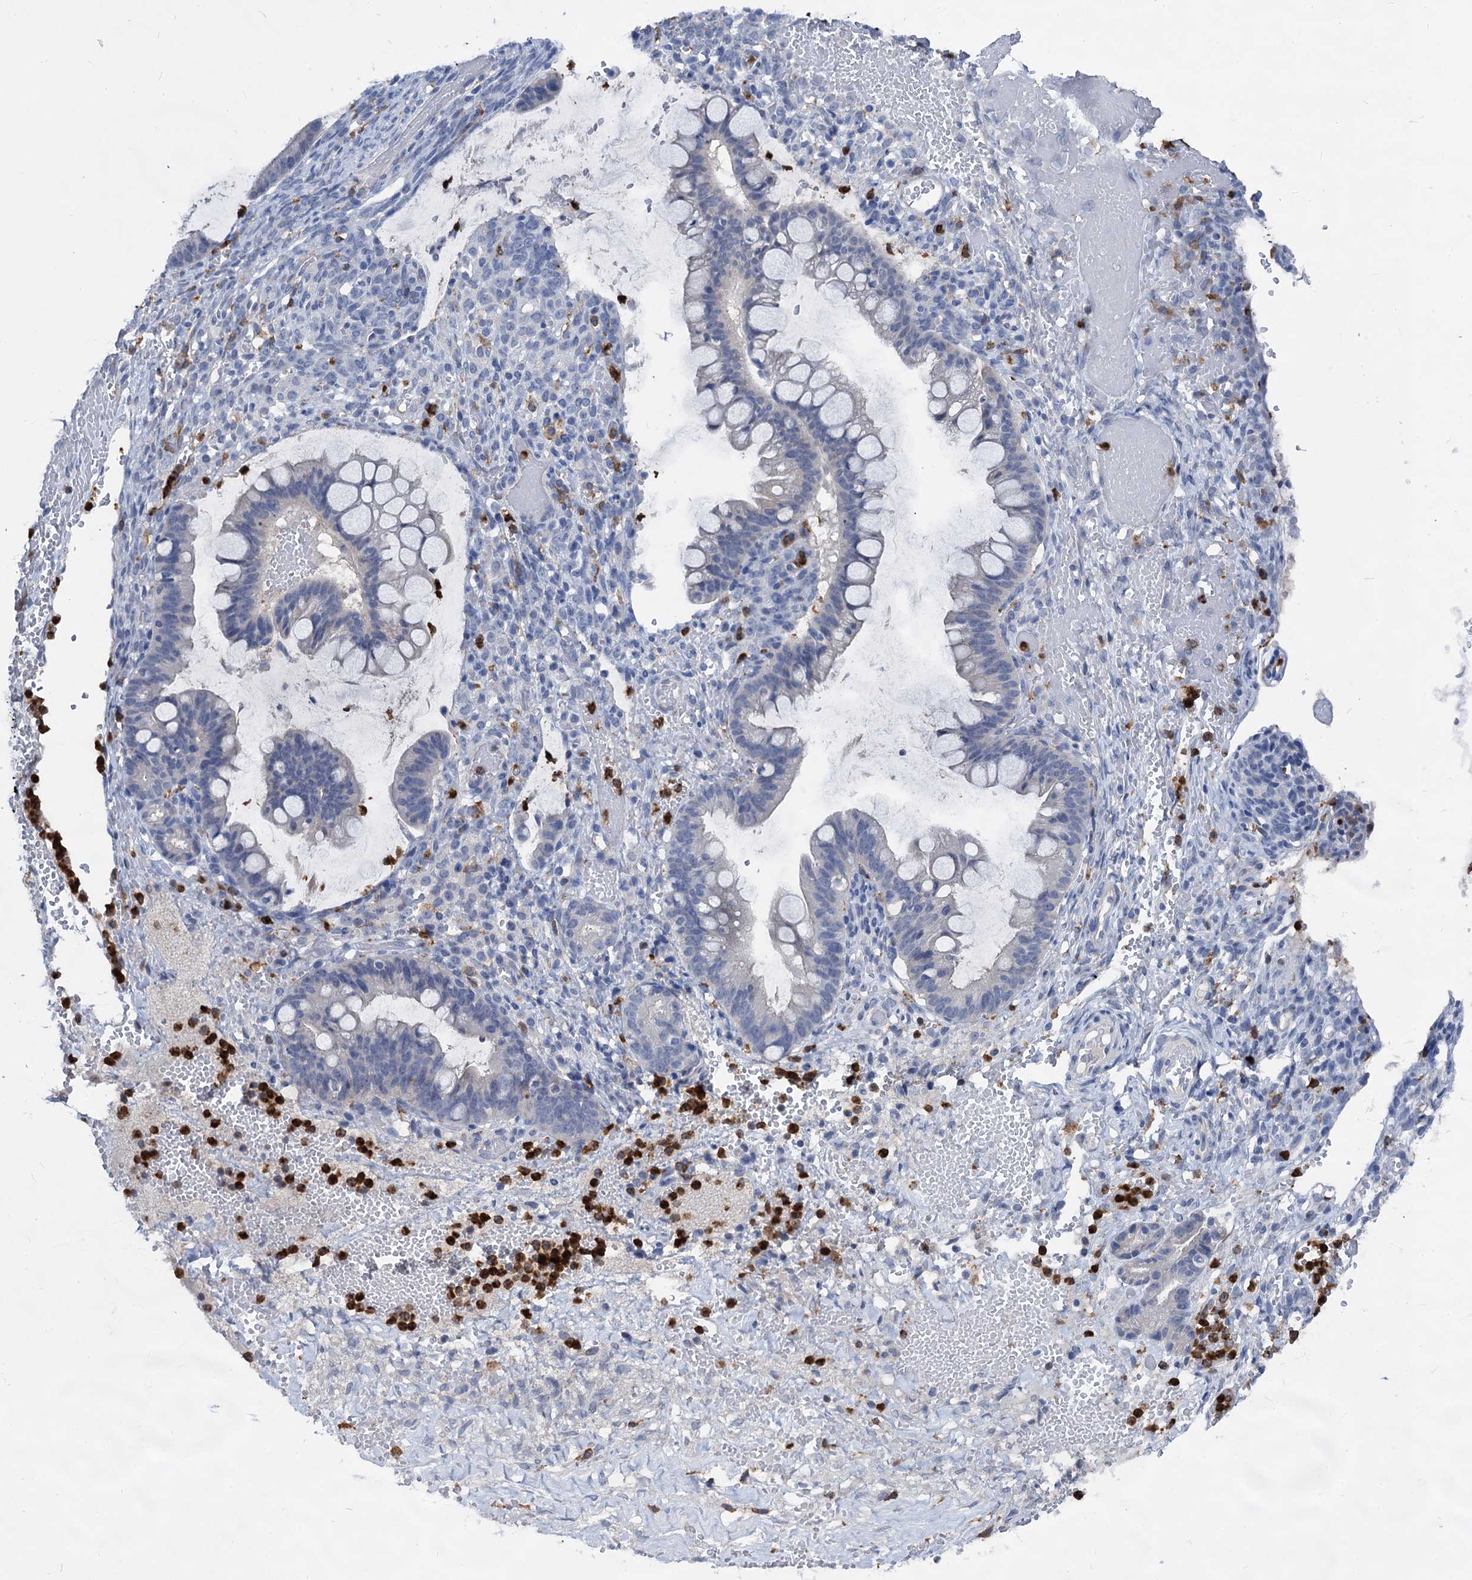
{"staining": {"intensity": "negative", "quantity": "none", "location": "none"}, "tissue": "ovarian cancer", "cell_type": "Tumor cells", "image_type": "cancer", "snomed": [{"axis": "morphology", "description": "Cystadenocarcinoma, mucinous, NOS"}, {"axis": "topography", "description": "Ovary"}], "caption": "Tumor cells show no significant positivity in ovarian cancer.", "gene": "RHOG", "patient": {"sex": "female", "age": 73}}